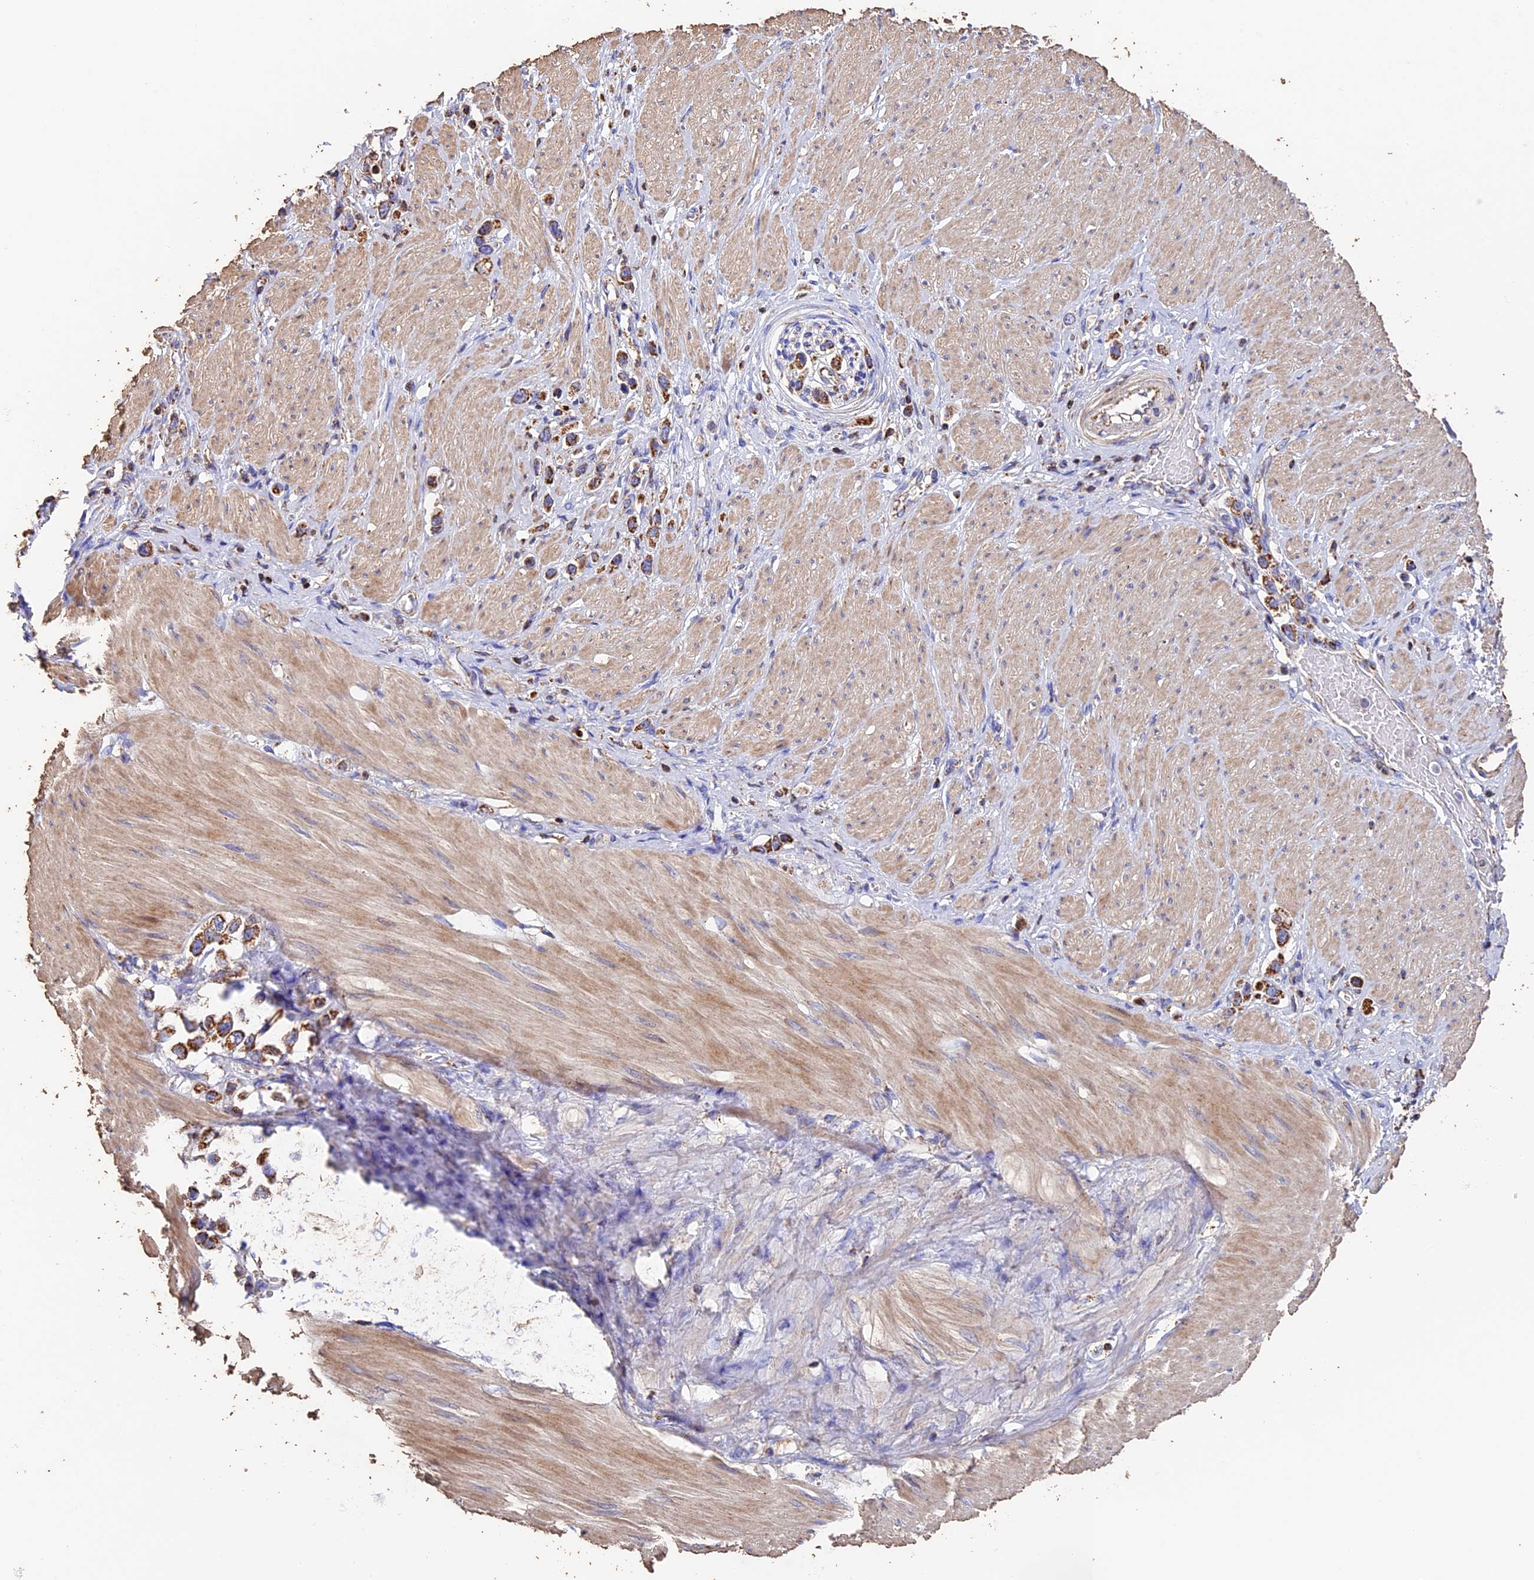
{"staining": {"intensity": "moderate", "quantity": ">75%", "location": "cytoplasmic/membranous"}, "tissue": "stomach cancer", "cell_type": "Tumor cells", "image_type": "cancer", "snomed": [{"axis": "morphology", "description": "Adenocarcinoma, NOS"}, {"axis": "topography", "description": "Stomach"}], "caption": "Moderate cytoplasmic/membranous staining for a protein is present in approximately >75% of tumor cells of stomach cancer using IHC.", "gene": "ADAT1", "patient": {"sex": "female", "age": 65}}